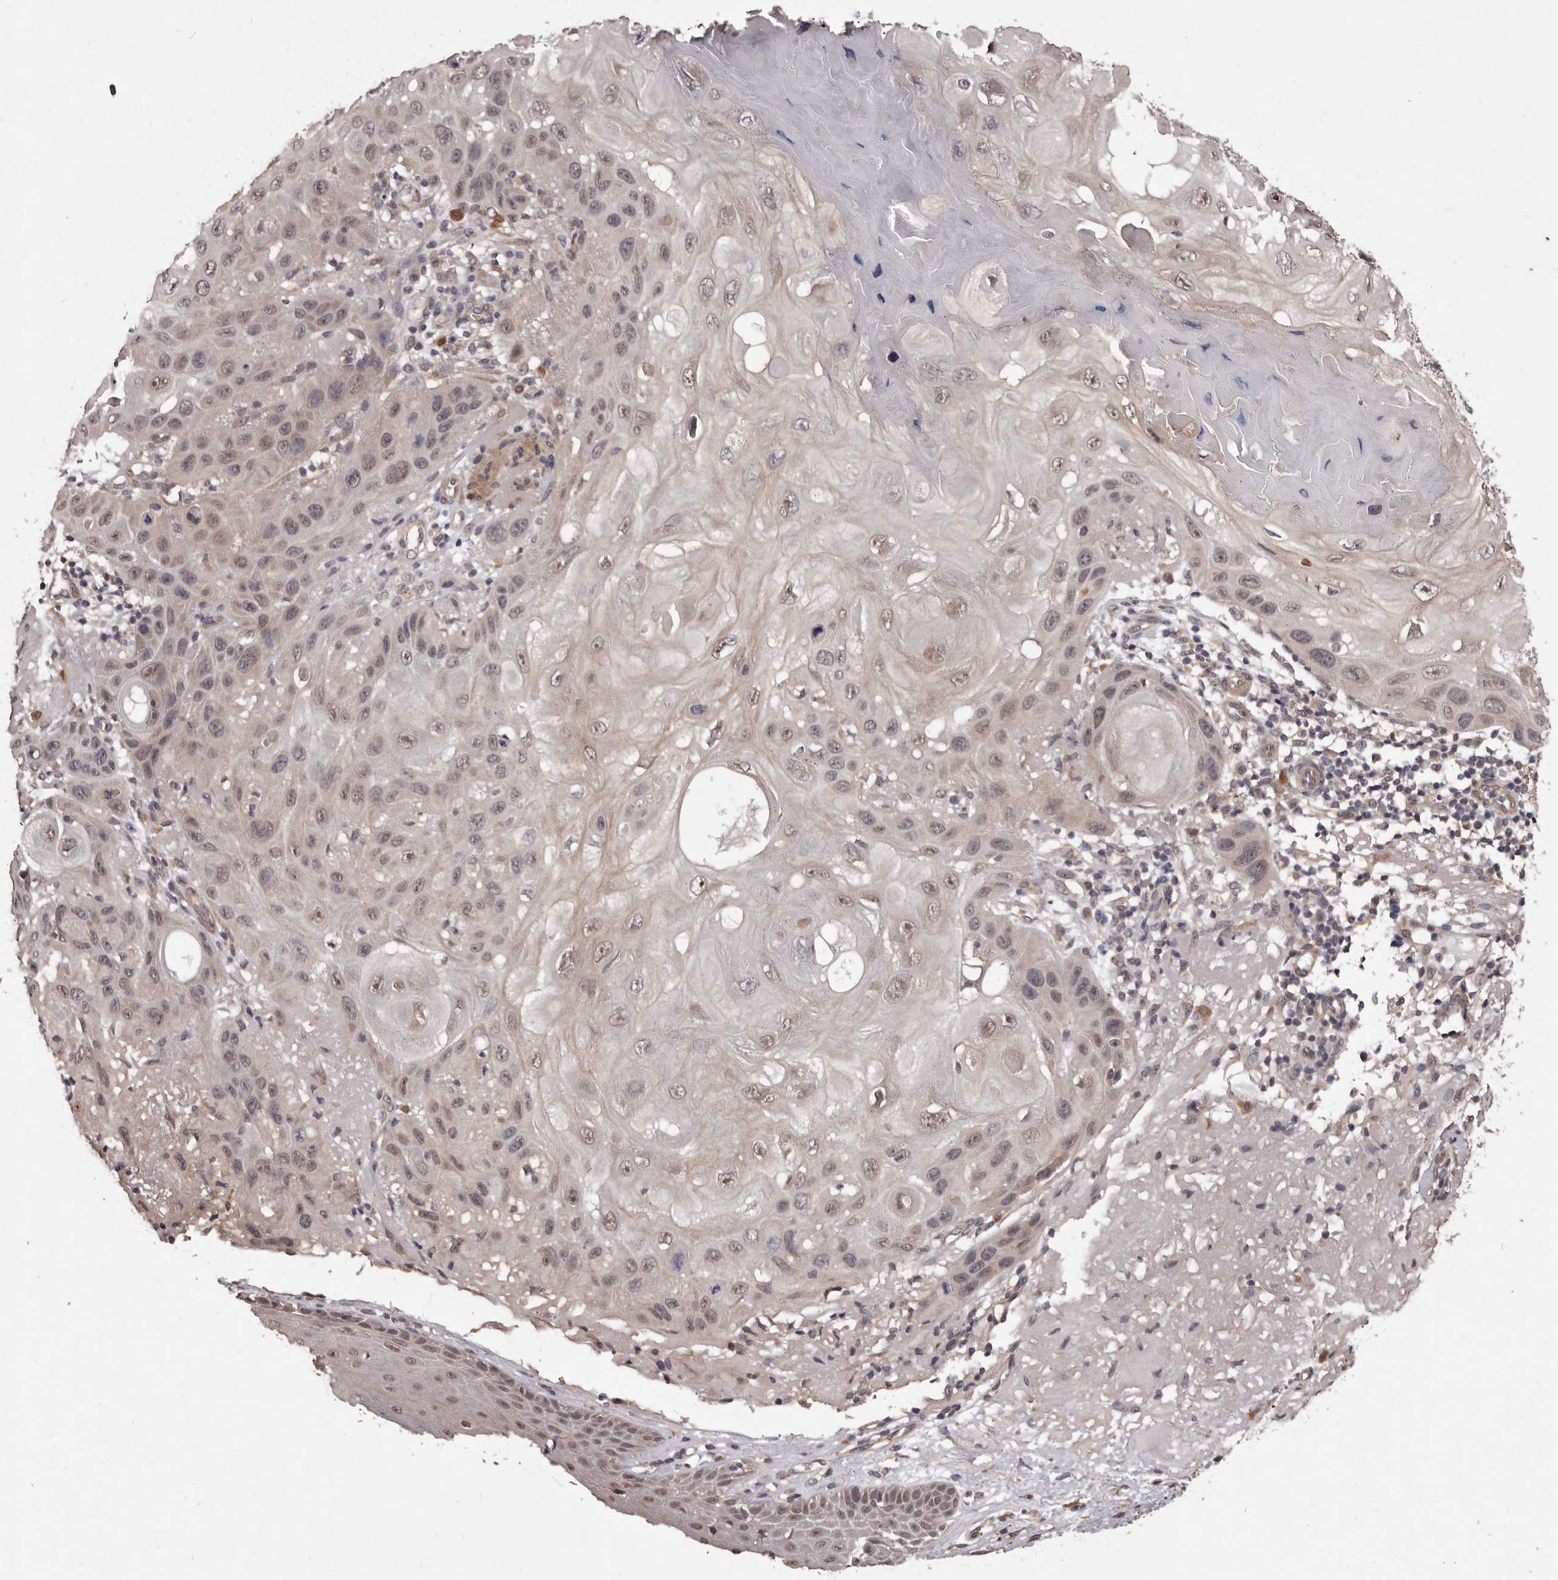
{"staining": {"intensity": "weak", "quantity": "25%-75%", "location": "cytoplasmic/membranous,nuclear"}, "tissue": "skin cancer", "cell_type": "Tumor cells", "image_type": "cancer", "snomed": [{"axis": "morphology", "description": "Normal tissue, NOS"}, {"axis": "morphology", "description": "Squamous cell carcinoma, NOS"}, {"axis": "topography", "description": "Skin"}], "caption": "IHC photomicrograph of skin squamous cell carcinoma stained for a protein (brown), which reveals low levels of weak cytoplasmic/membranous and nuclear positivity in approximately 25%-75% of tumor cells.", "gene": "CELF3", "patient": {"sex": "female", "age": 96}}